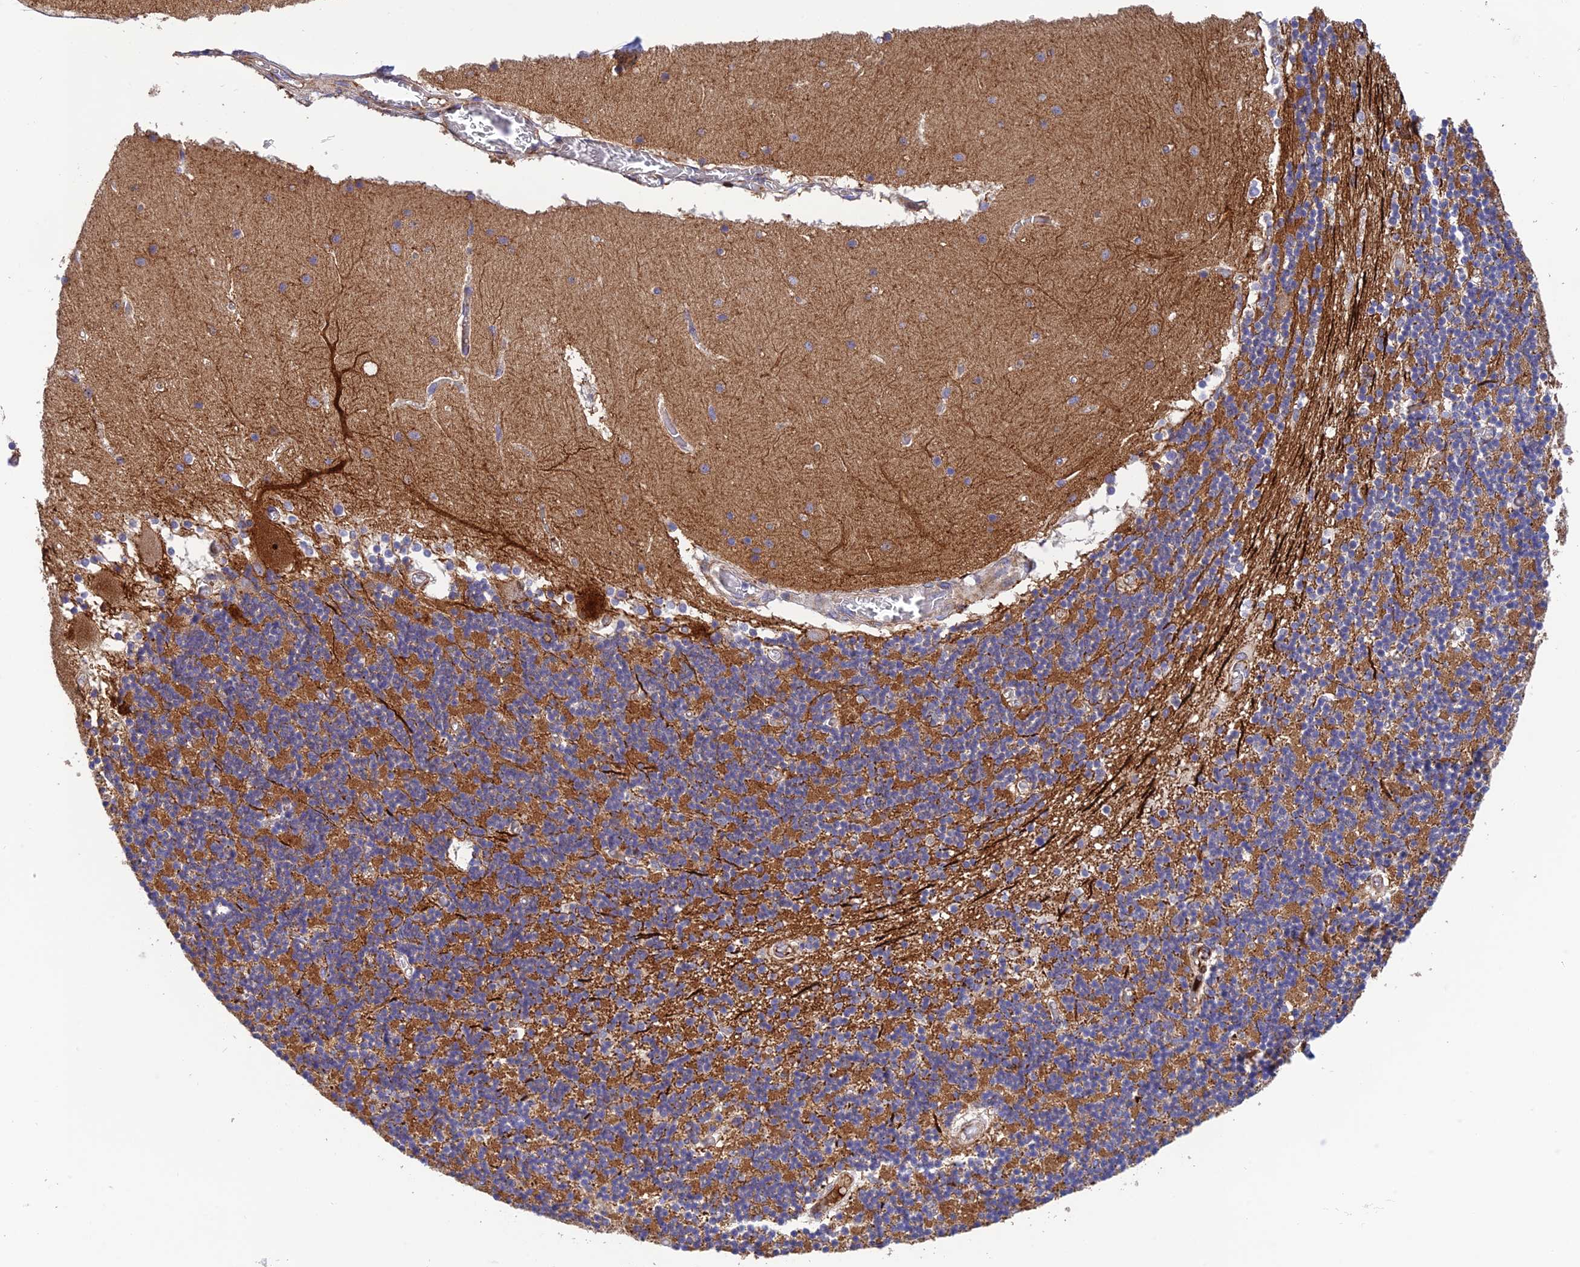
{"staining": {"intensity": "moderate", "quantity": "25%-75%", "location": "cytoplasmic/membranous"}, "tissue": "cerebellum", "cell_type": "Cells in granular layer", "image_type": "normal", "snomed": [{"axis": "morphology", "description": "Normal tissue, NOS"}, {"axis": "topography", "description": "Cerebellum"}], "caption": "DAB immunohistochemical staining of unremarkable cerebellum displays moderate cytoplasmic/membranous protein expression in approximately 25%-75% of cells in granular layer.", "gene": "CPSF4L", "patient": {"sex": "female", "age": 28}}